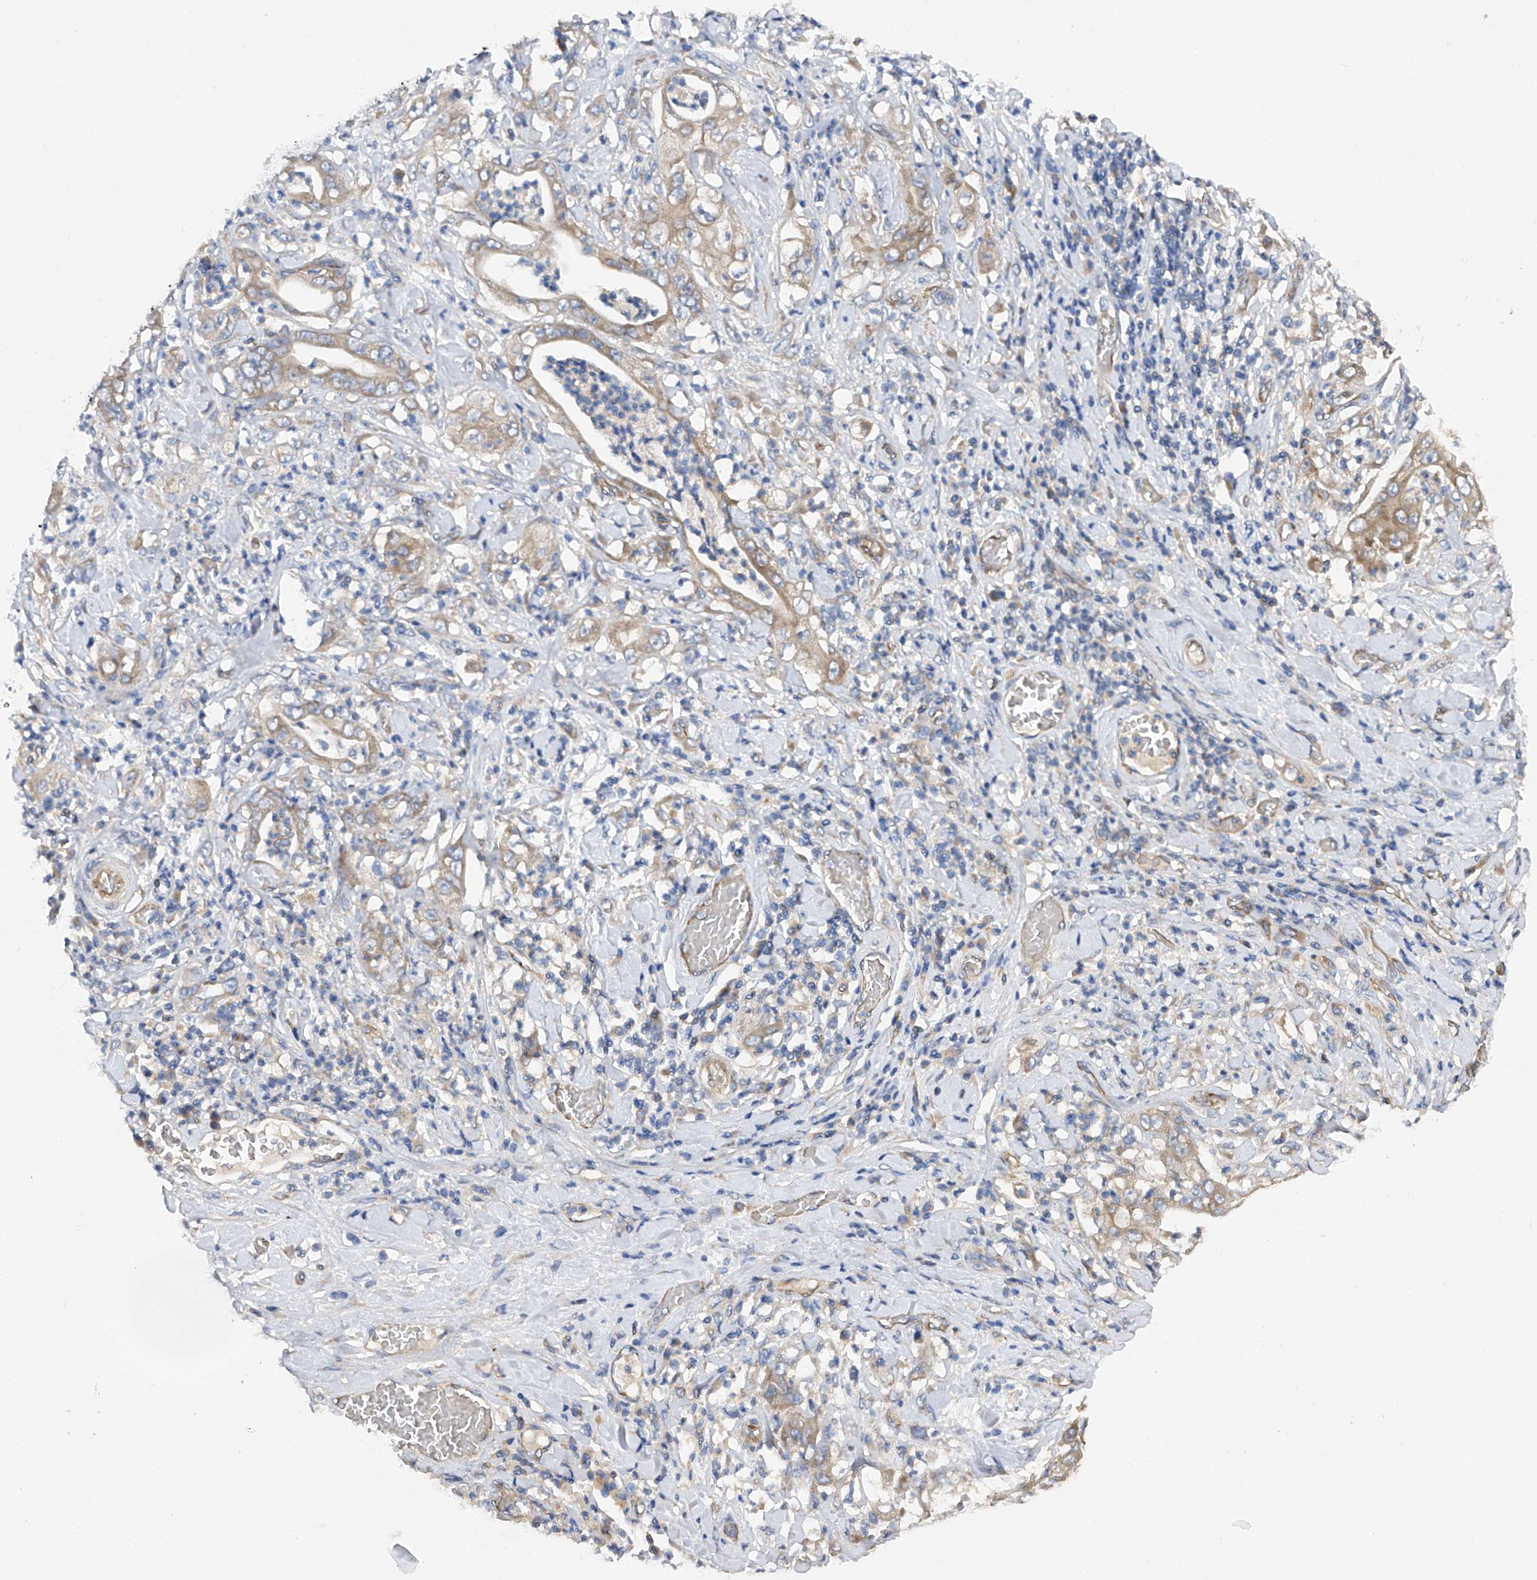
{"staining": {"intensity": "moderate", "quantity": ">75%", "location": "cytoplasmic/membranous"}, "tissue": "stomach cancer", "cell_type": "Tumor cells", "image_type": "cancer", "snomed": [{"axis": "morphology", "description": "Adenocarcinoma, NOS"}, {"axis": "topography", "description": "Stomach"}], "caption": "The histopathology image reveals staining of stomach cancer (adenocarcinoma), revealing moderate cytoplasmic/membranous protein staining (brown color) within tumor cells. The staining is performed using DAB brown chromogen to label protein expression. The nuclei are counter-stained blue using hematoxylin.", "gene": "PTK2", "patient": {"sex": "female", "age": 73}}